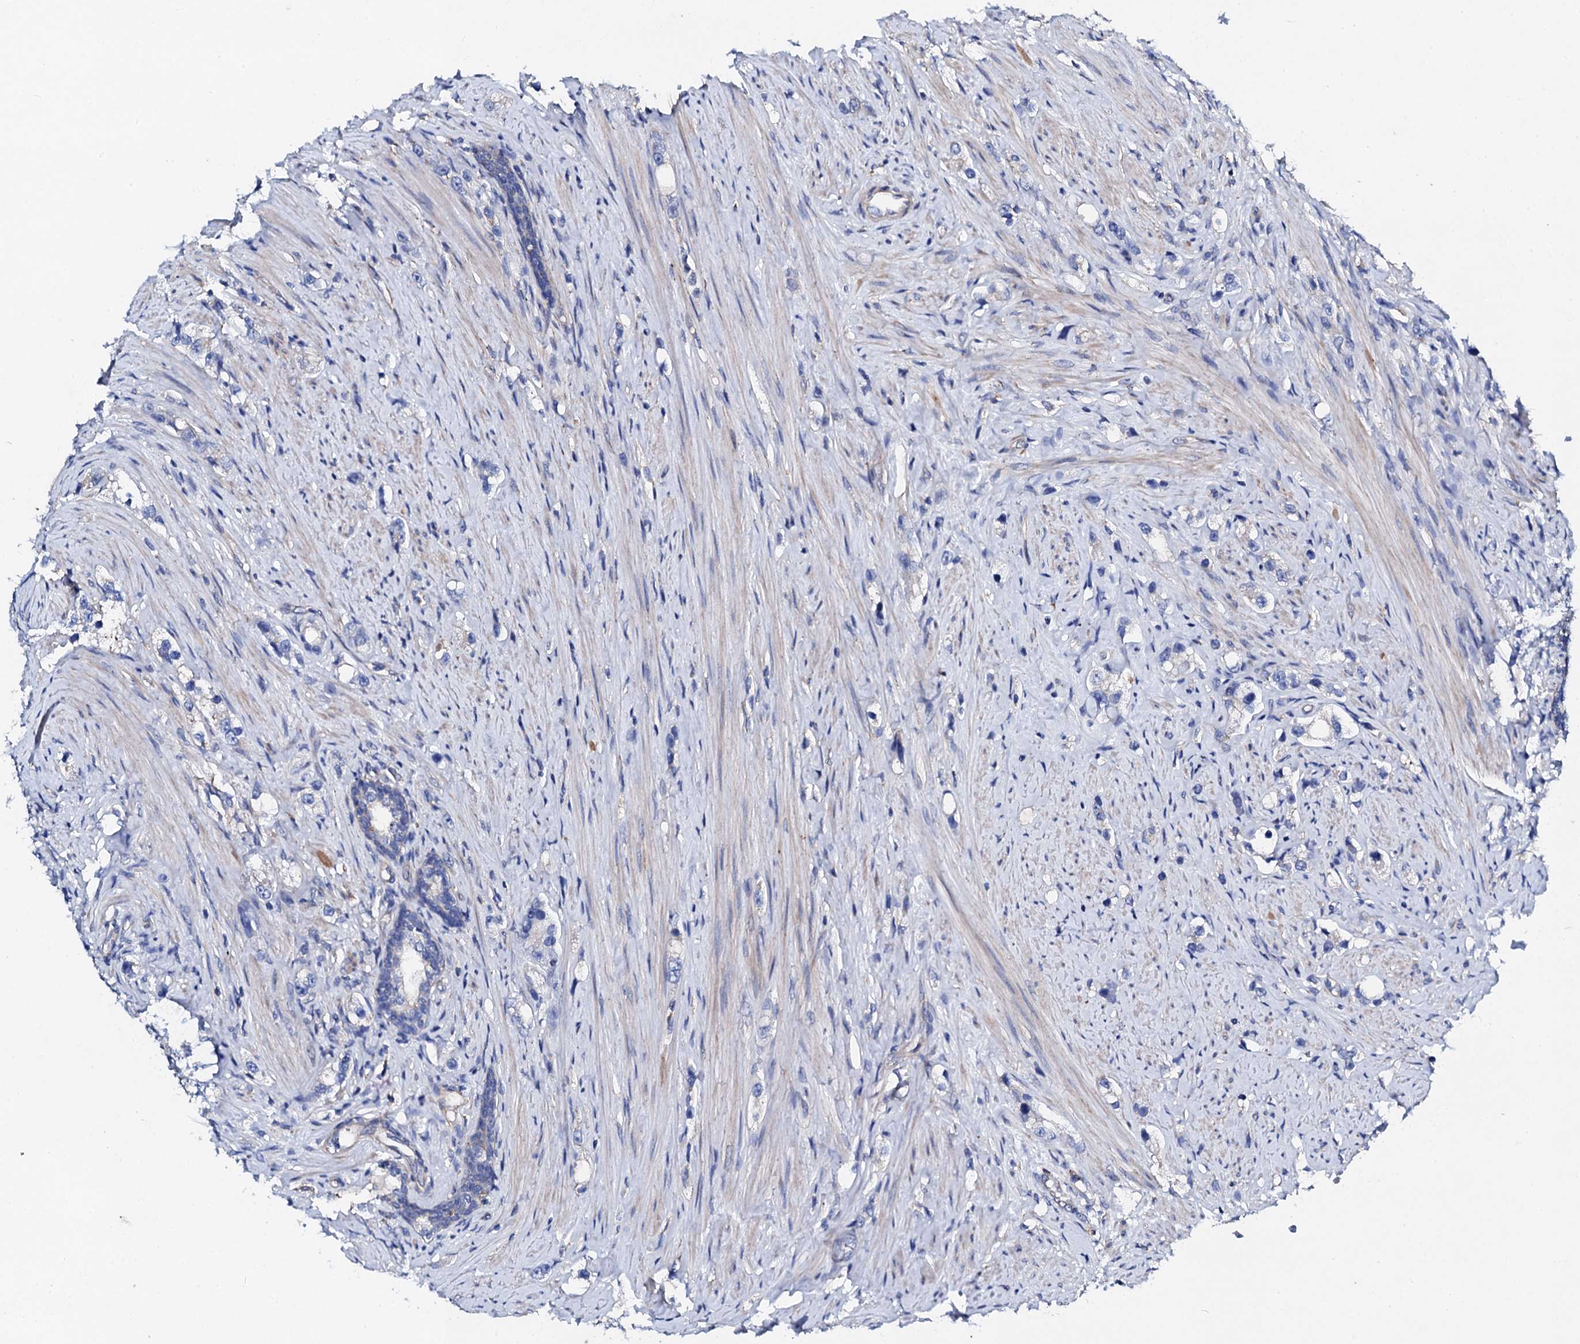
{"staining": {"intensity": "negative", "quantity": "none", "location": "none"}, "tissue": "prostate cancer", "cell_type": "Tumor cells", "image_type": "cancer", "snomed": [{"axis": "morphology", "description": "Adenocarcinoma, High grade"}, {"axis": "topography", "description": "Prostate"}], "caption": "Immunohistochemical staining of human prostate cancer (adenocarcinoma (high-grade)) exhibits no significant expression in tumor cells.", "gene": "KLHL32", "patient": {"sex": "male", "age": 63}}